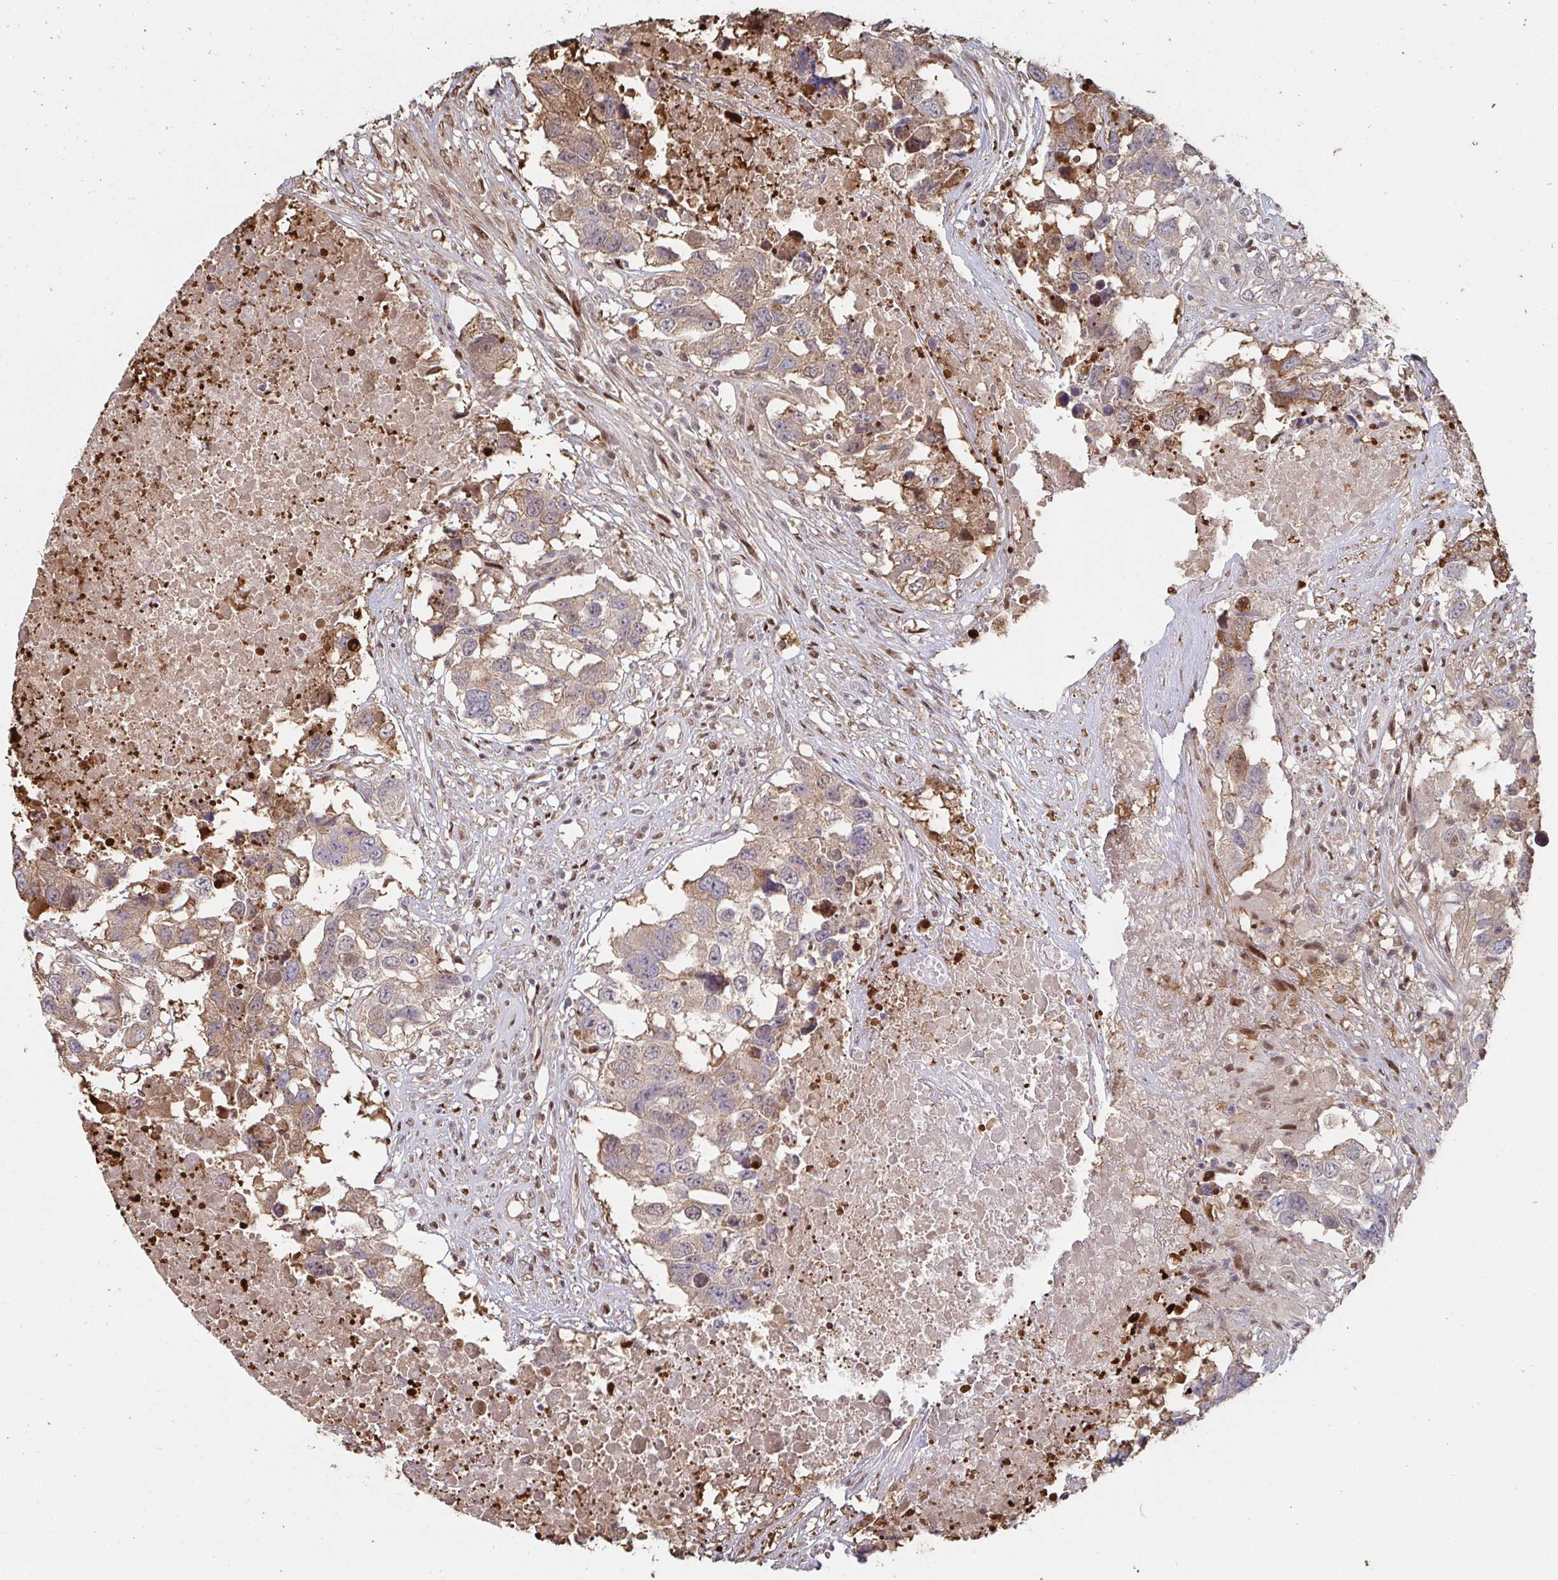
{"staining": {"intensity": "weak", "quantity": "25%-75%", "location": "cytoplasmic/membranous"}, "tissue": "testis cancer", "cell_type": "Tumor cells", "image_type": "cancer", "snomed": [{"axis": "morphology", "description": "Carcinoma, Embryonal, NOS"}, {"axis": "topography", "description": "Testis"}], "caption": "Immunohistochemistry histopathology image of neoplastic tissue: human testis cancer (embryonal carcinoma) stained using immunohistochemistry (IHC) shows low levels of weak protein expression localized specifically in the cytoplasmic/membranous of tumor cells, appearing as a cytoplasmic/membranous brown color.", "gene": "ACD", "patient": {"sex": "male", "age": 83}}